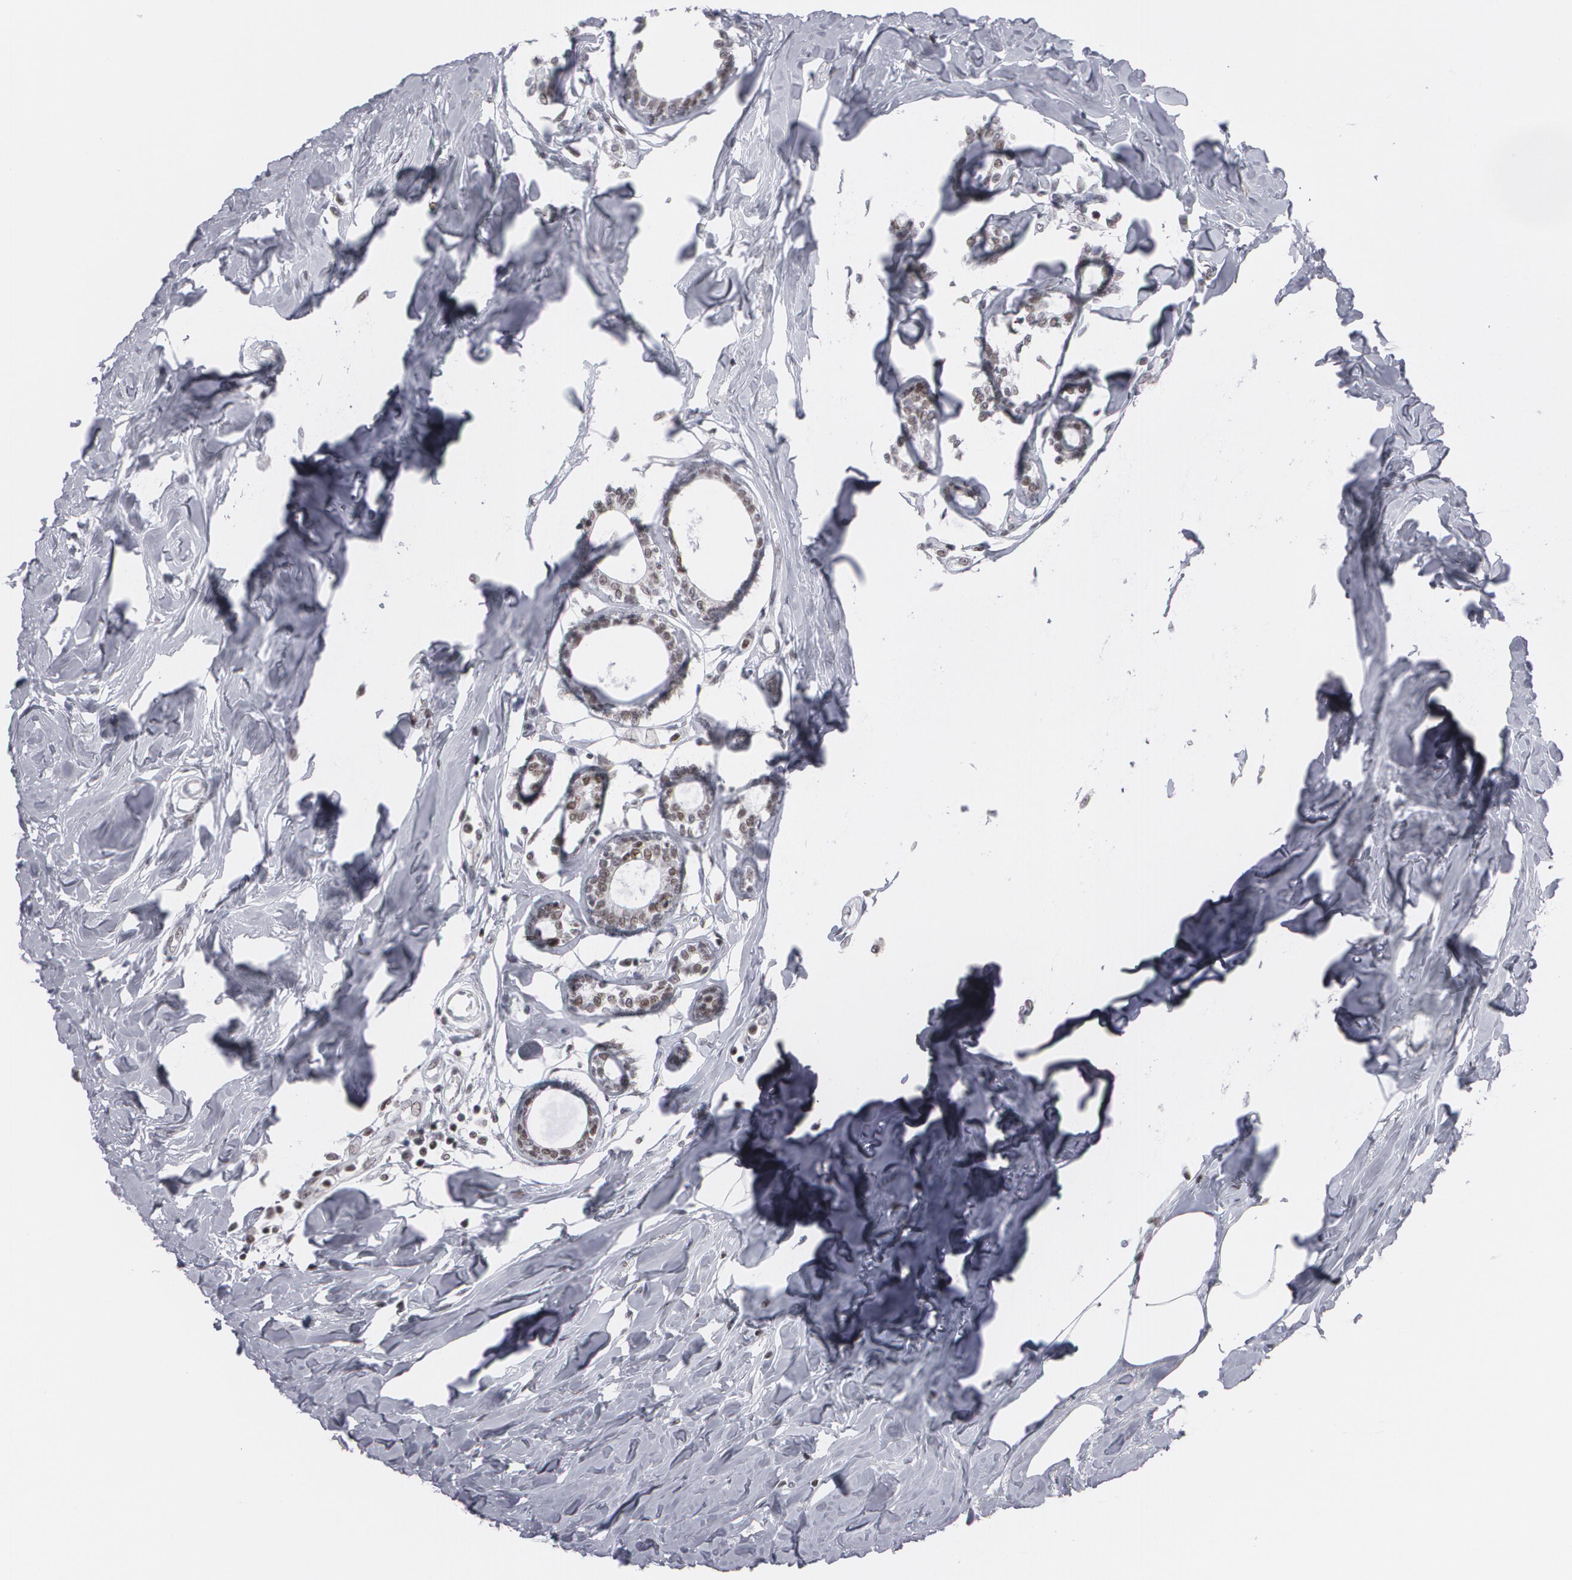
{"staining": {"intensity": "moderate", "quantity": "25%-75%", "location": "nuclear"}, "tissue": "breast cancer", "cell_type": "Tumor cells", "image_type": "cancer", "snomed": [{"axis": "morphology", "description": "Lobular carcinoma"}, {"axis": "topography", "description": "Breast"}], "caption": "Immunohistochemistry (DAB) staining of breast cancer shows moderate nuclear protein expression in about 25%-75% of tumor cells.", "gene": "MCL1", "patient": {"sex": "female", "age": 51}}